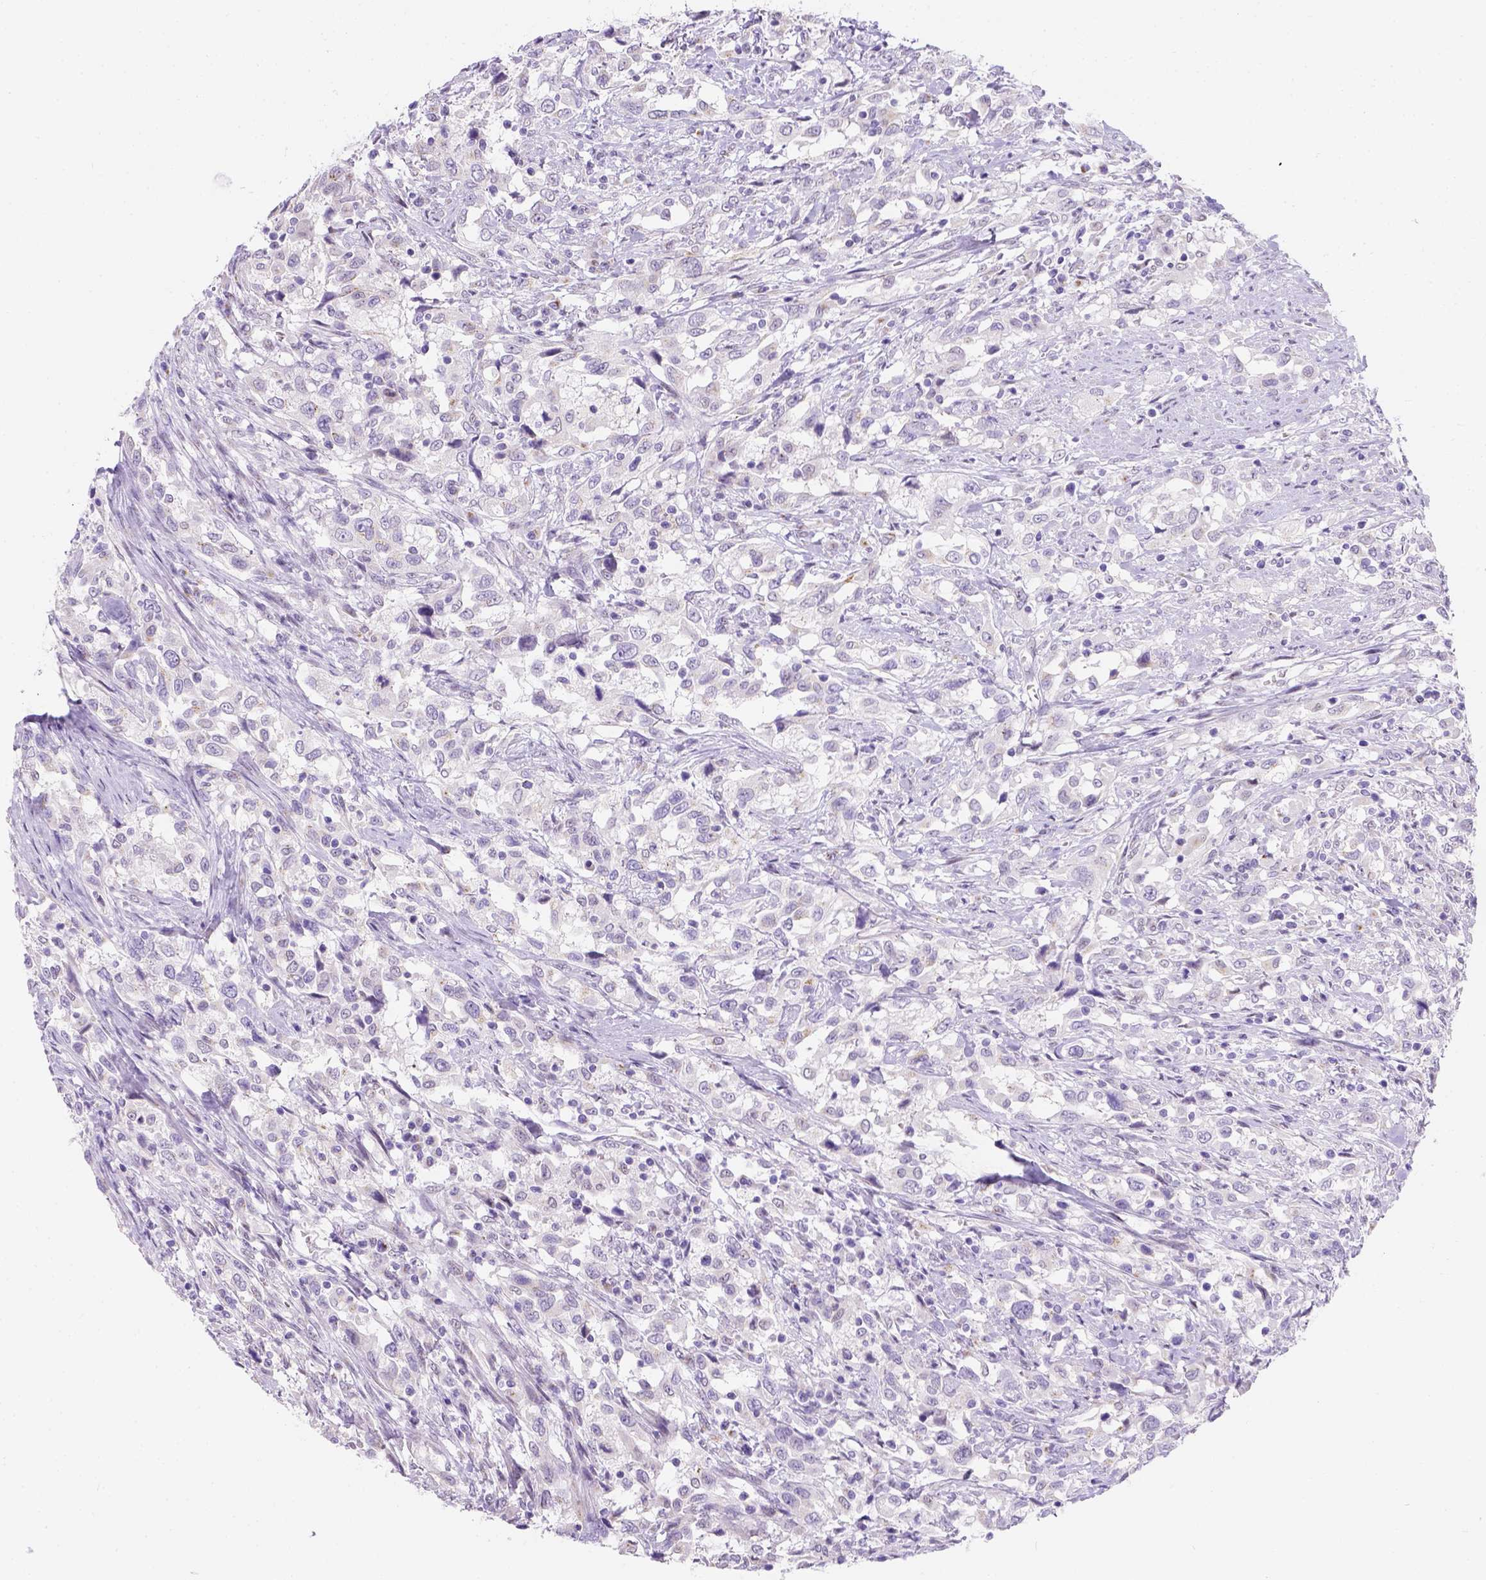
{"staining": {"intensity": "weak", "quantity": "25%-75%", "location": "cytoplasmic/membranous"}, "tissue": "urothelial cancer", "cell_type": "Tumor cells", "image_type": "cancer", "snomed": [{"axis": "morphology", "description": "Urothelial carcinoma, NOS"}, {"axis": "morphology", "description": "Urothelial carcinoma, High grade"}, {"axis": "topography", "description": "Urinary bladder"}], "caption": "Immunohistochemistry (IHC) of transitional cell carcinoma reveals low levels of weak cytoplasmic/membranous staining in approximately 25%-75% of tumor cells. Nuclei are stained in blue.", "gene": "PHF7", "patient": {"sex": "female", "age": 64}}